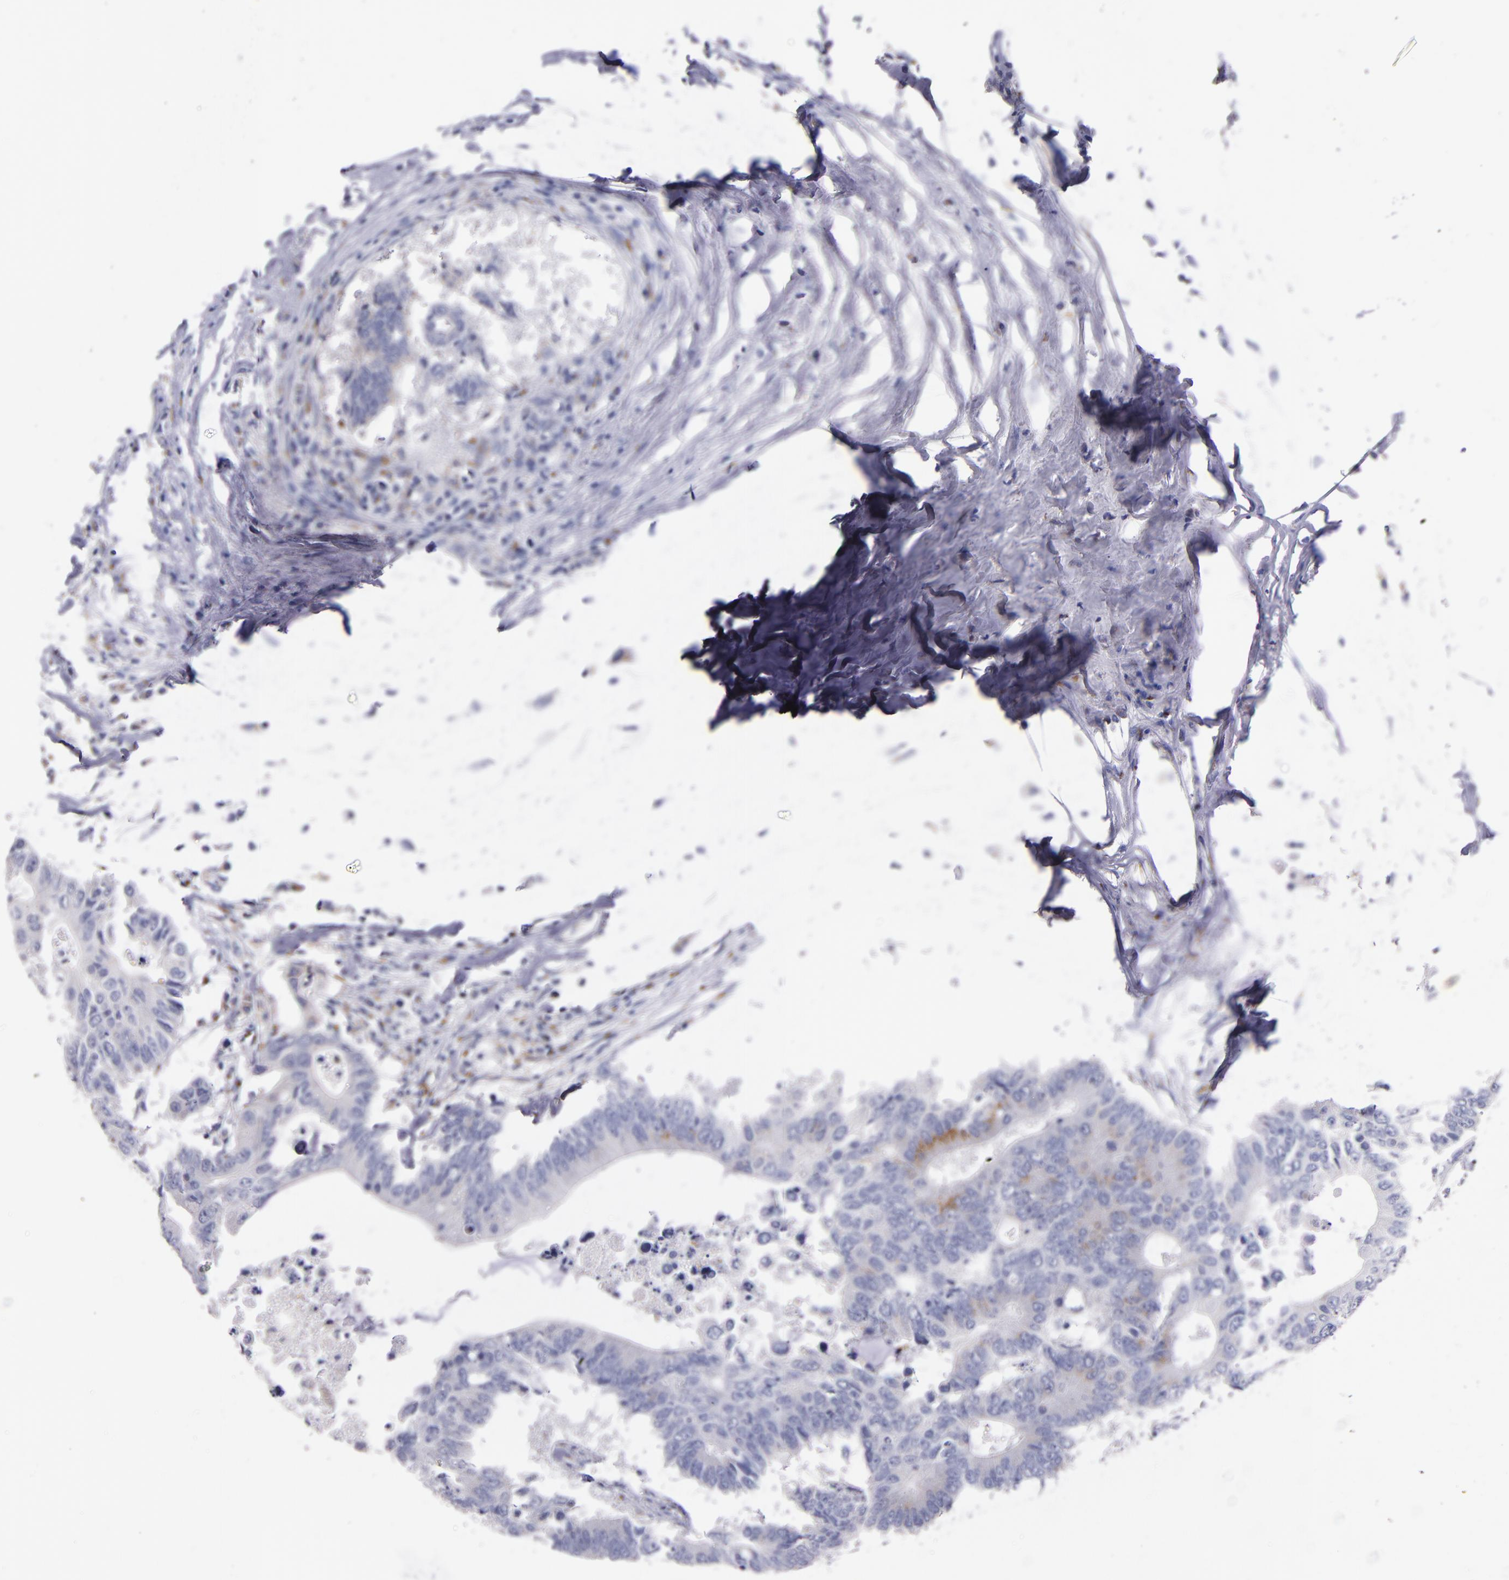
{"staining": {"intensity": "moderate", "quantity": "<25%", "location": "cytoplasmic/membranous"}, "tissue": "colorectal cancer", "cell_type": "Tumor cells", "image_type": "cancer", "snomed": [{"axis": "morphology", "description": "Adenocarcinoma, NOS"}, {"axis": "topography", "description": "Colon"}], "caption": "This micrograph demonstrates immunohistochemistry staining of colorectal adenocarcinoma, with low moderate cytoplasmic/membranous expression in about <25% of tumor cells.", "gene": "RAB41", "patient": {"sex": "male", "age": 71}}